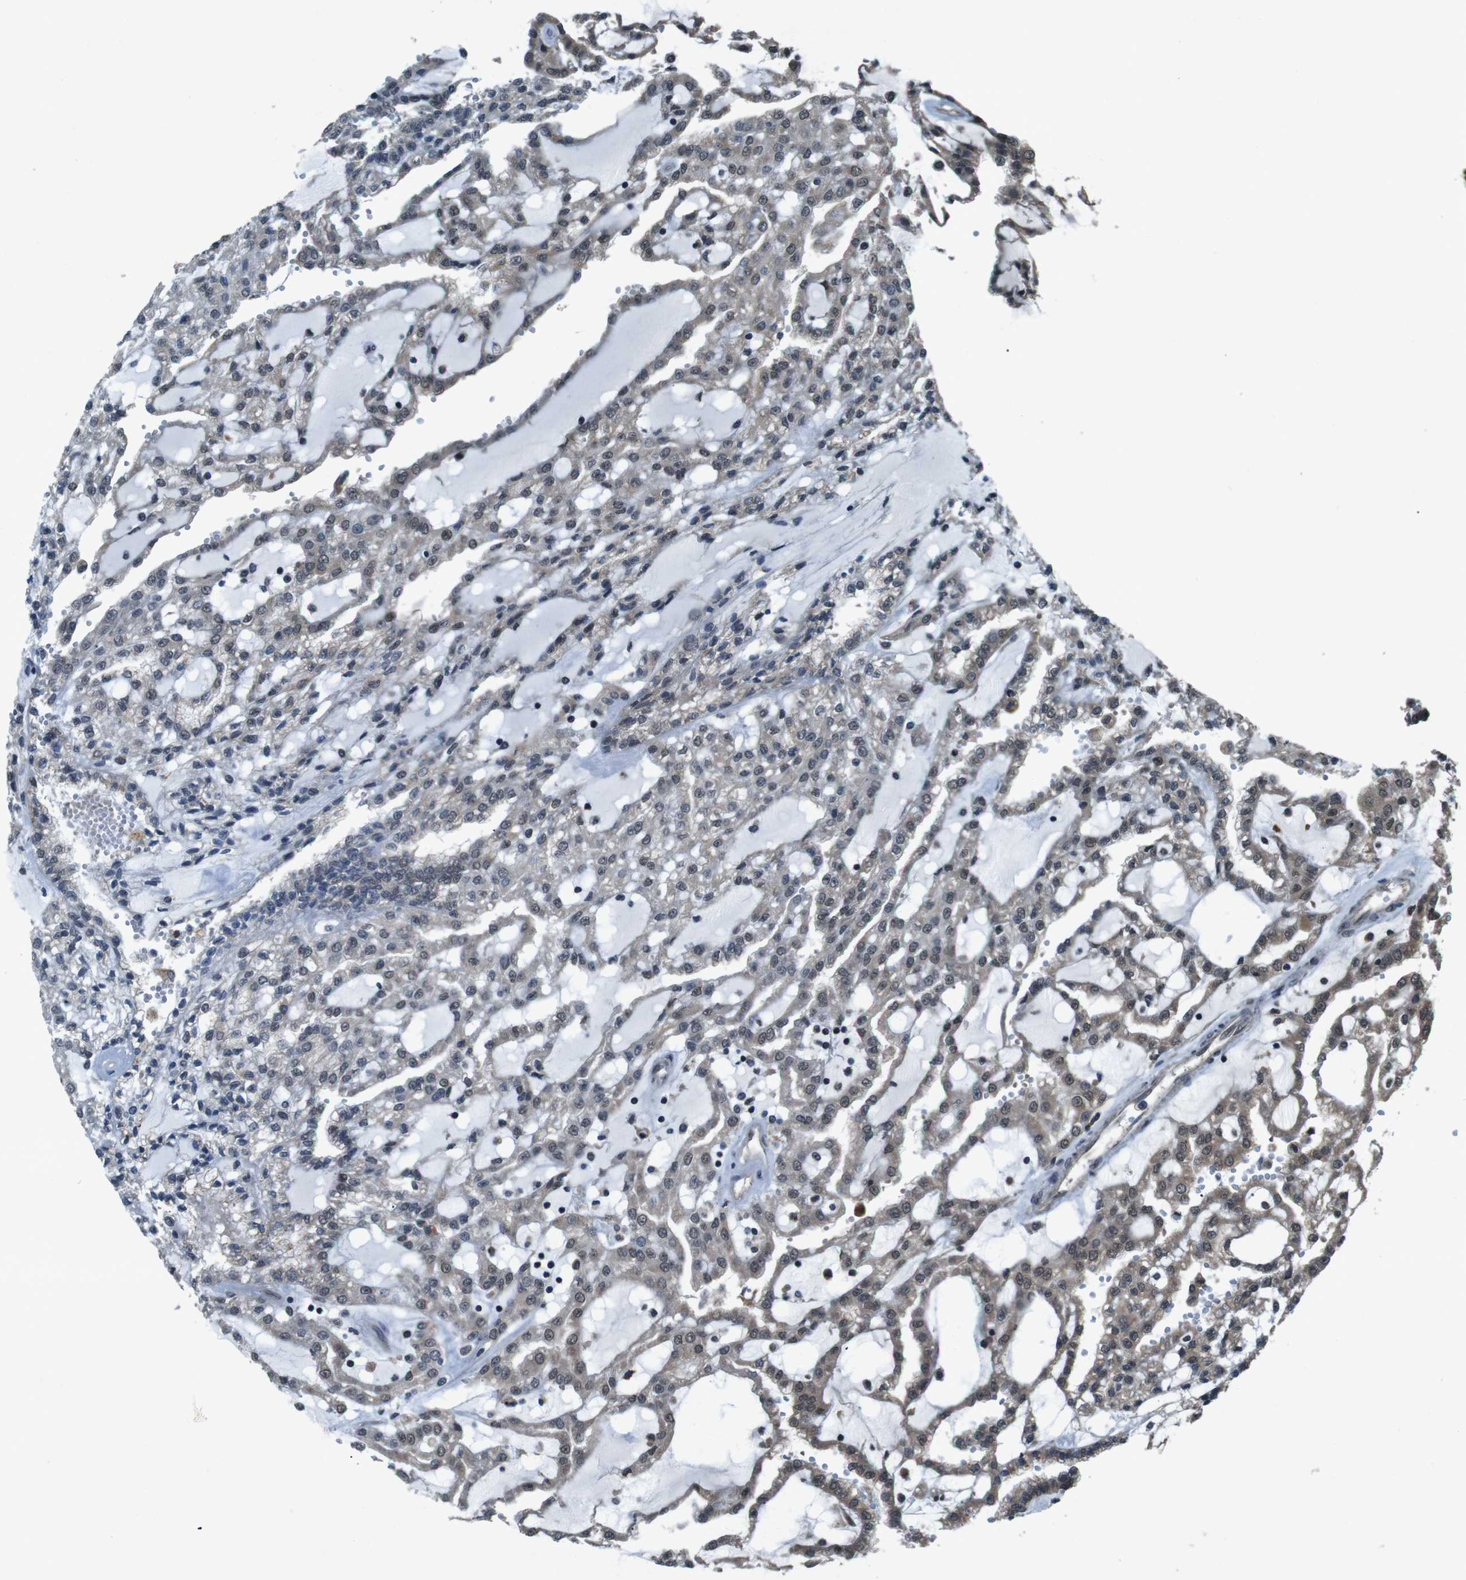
{"staining": {"intensity": "weak", "quantity": "25%-75%", "location": "cytoplasmic/membranous,nuclear"}, "tissue": "renal cancer", "cell_type": "Tumor cells", "image_type": "cancer", "snomed": [{"axis": "morphology", "description": "Adenocarcinoma, NOS"}, {"axis": "topography", "description": "Kidney"}], "caption": "Protein expression analysis of human adenocarcinoma (renal) reveals weak cytoplasmic/membranous and nuclear staining in about 25%-75% of tumor cells.", "gene": "SOCS1", "patient": {"sex": "male", "age": 63}}